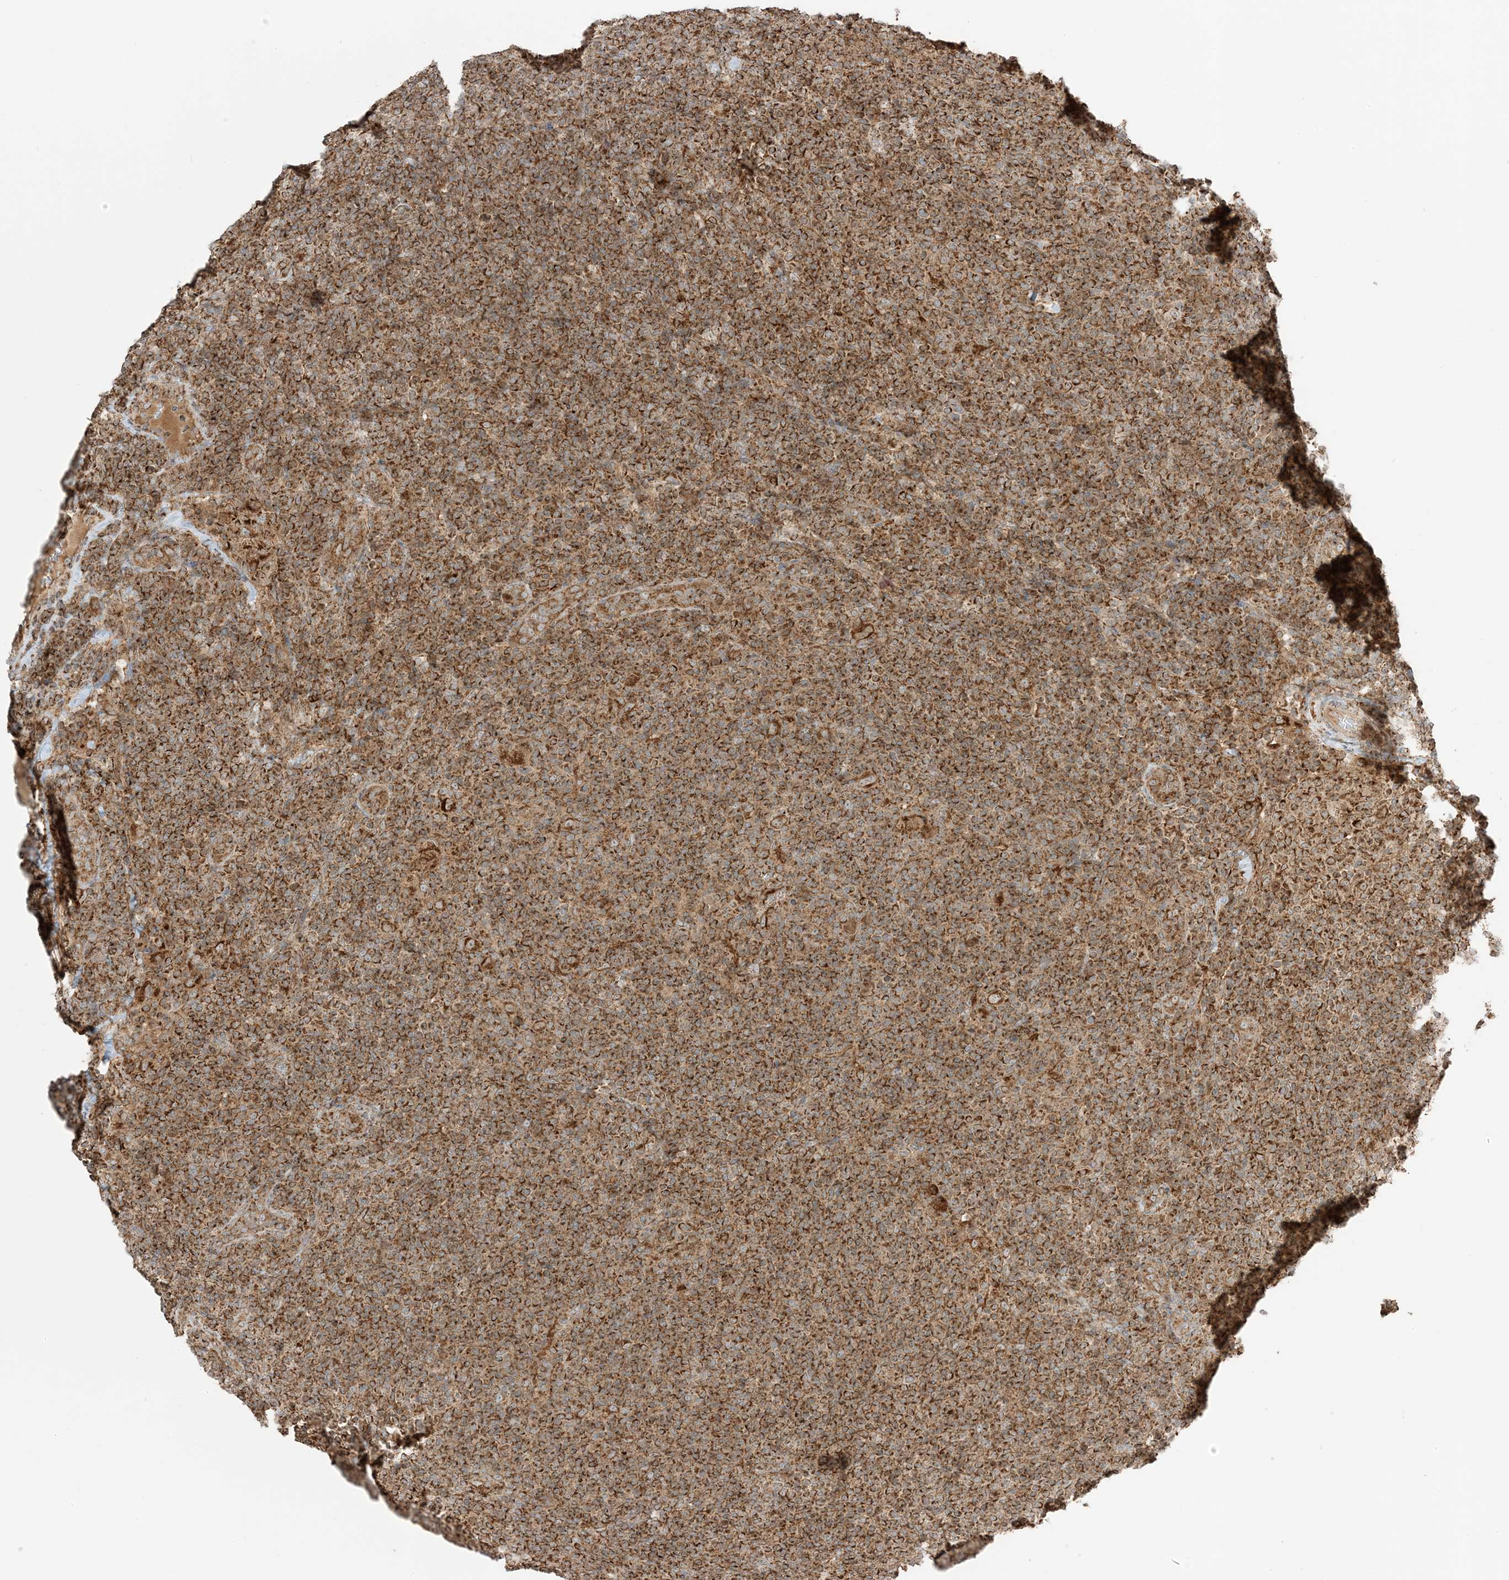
{"staining": {"intensity": "strong", "quantity": ">75%", "location": "cytoplasmic/membranous"}, "tissue": "lymphoma", "cell_type": "Tumor cells", "image_type": "cancer", "snomed": [{"axis": "morphology", "description": "Hodgkin's disease, NOS"}, {"axis": "topography", "description": "Lymph node"}], "caption": "Immunohistochemistry of Hodgkin's disease demonstrates high levels of strong cytoplasmic/membranous positivity in approximately >75% of tumor cells.", "gene": "N4BP3", "patient": {"sex": "female", "age": 57}}